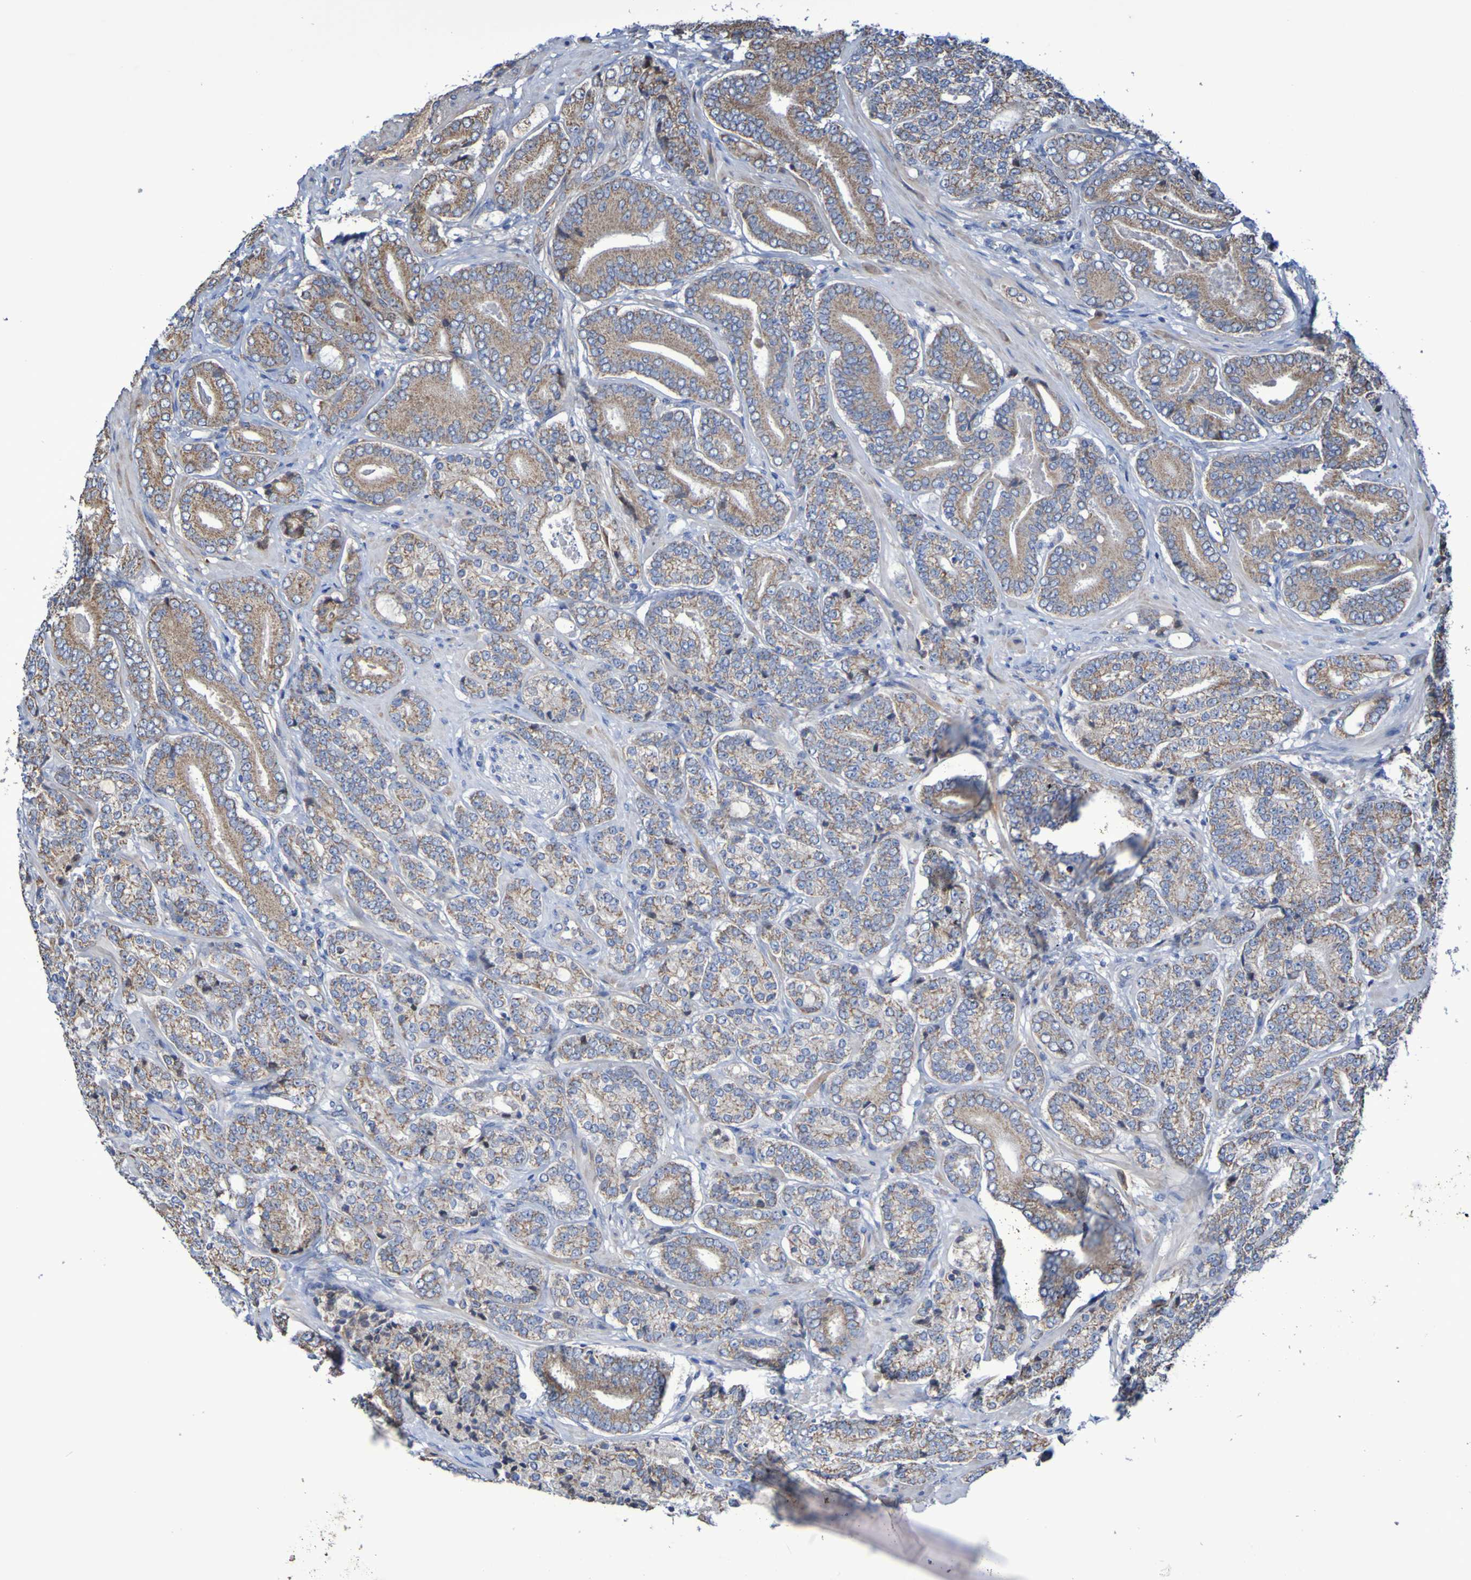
{"staining": {"intensity": "moderate", "quantity": ">75%", "location": "cytoplasmic/membranous"}, "tissue": "prostate cancer", "cell_type": "Tumor cells", "image_type": "cancer", "snomed": [{"axis": "morphology", "description": "Adenocarcinoma, High grade"}, {"axis": "topography", "description": "Prostate"}], "caption": "This is an image of immunohistochemistry staining of high-grade adenocarcinoma (prostate), which shows moderate expression in the cytoplasmic/membranous of tumor cells.", "gene": "CNTN2", "patient": {"sex": "male", "age": 61}}